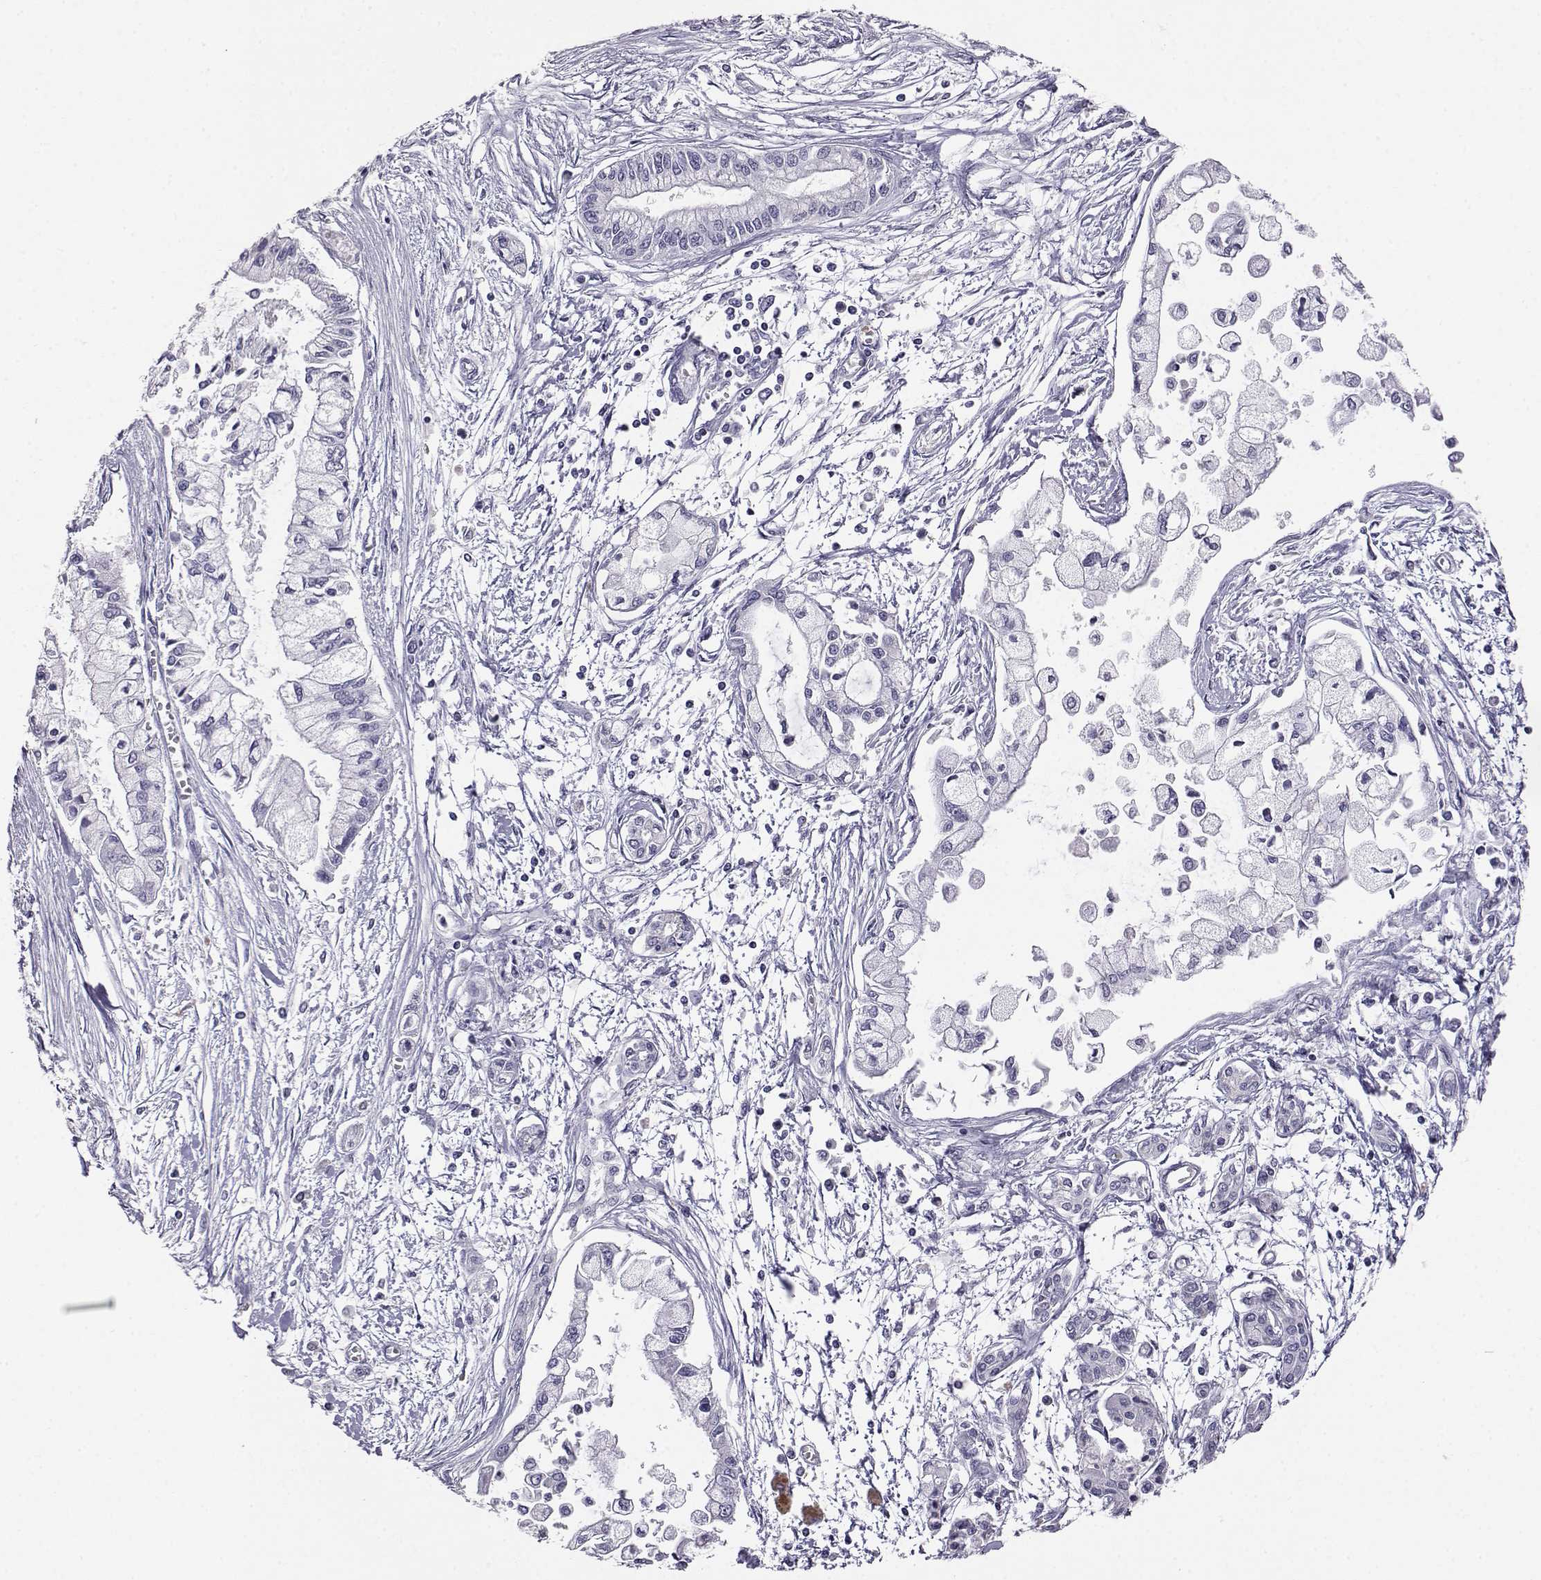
{"staining": {"intensity": "negative", "quantity": "none", "location": "none"}, "tissue": "pancreatic cancer", "cell_type": "Tumor cells", "image_type": "cancer", "snomed": [{"axis": "morphology", "description": "Adenocarcinoma, NOS"}, {"axis": "topography", "description": "Pancreas"}], "caption": "Immunohistochemistry (IHC) micrograph of neoplastic tissue: pancreatic cancer (adenocarcinoma) stained with DAB (3,3'-diaminobenzidine) exhibits no significant protein positivity in tumor cells.", "gene": "AKR1B1", "patient": {"sex": "male", "age": 54}}